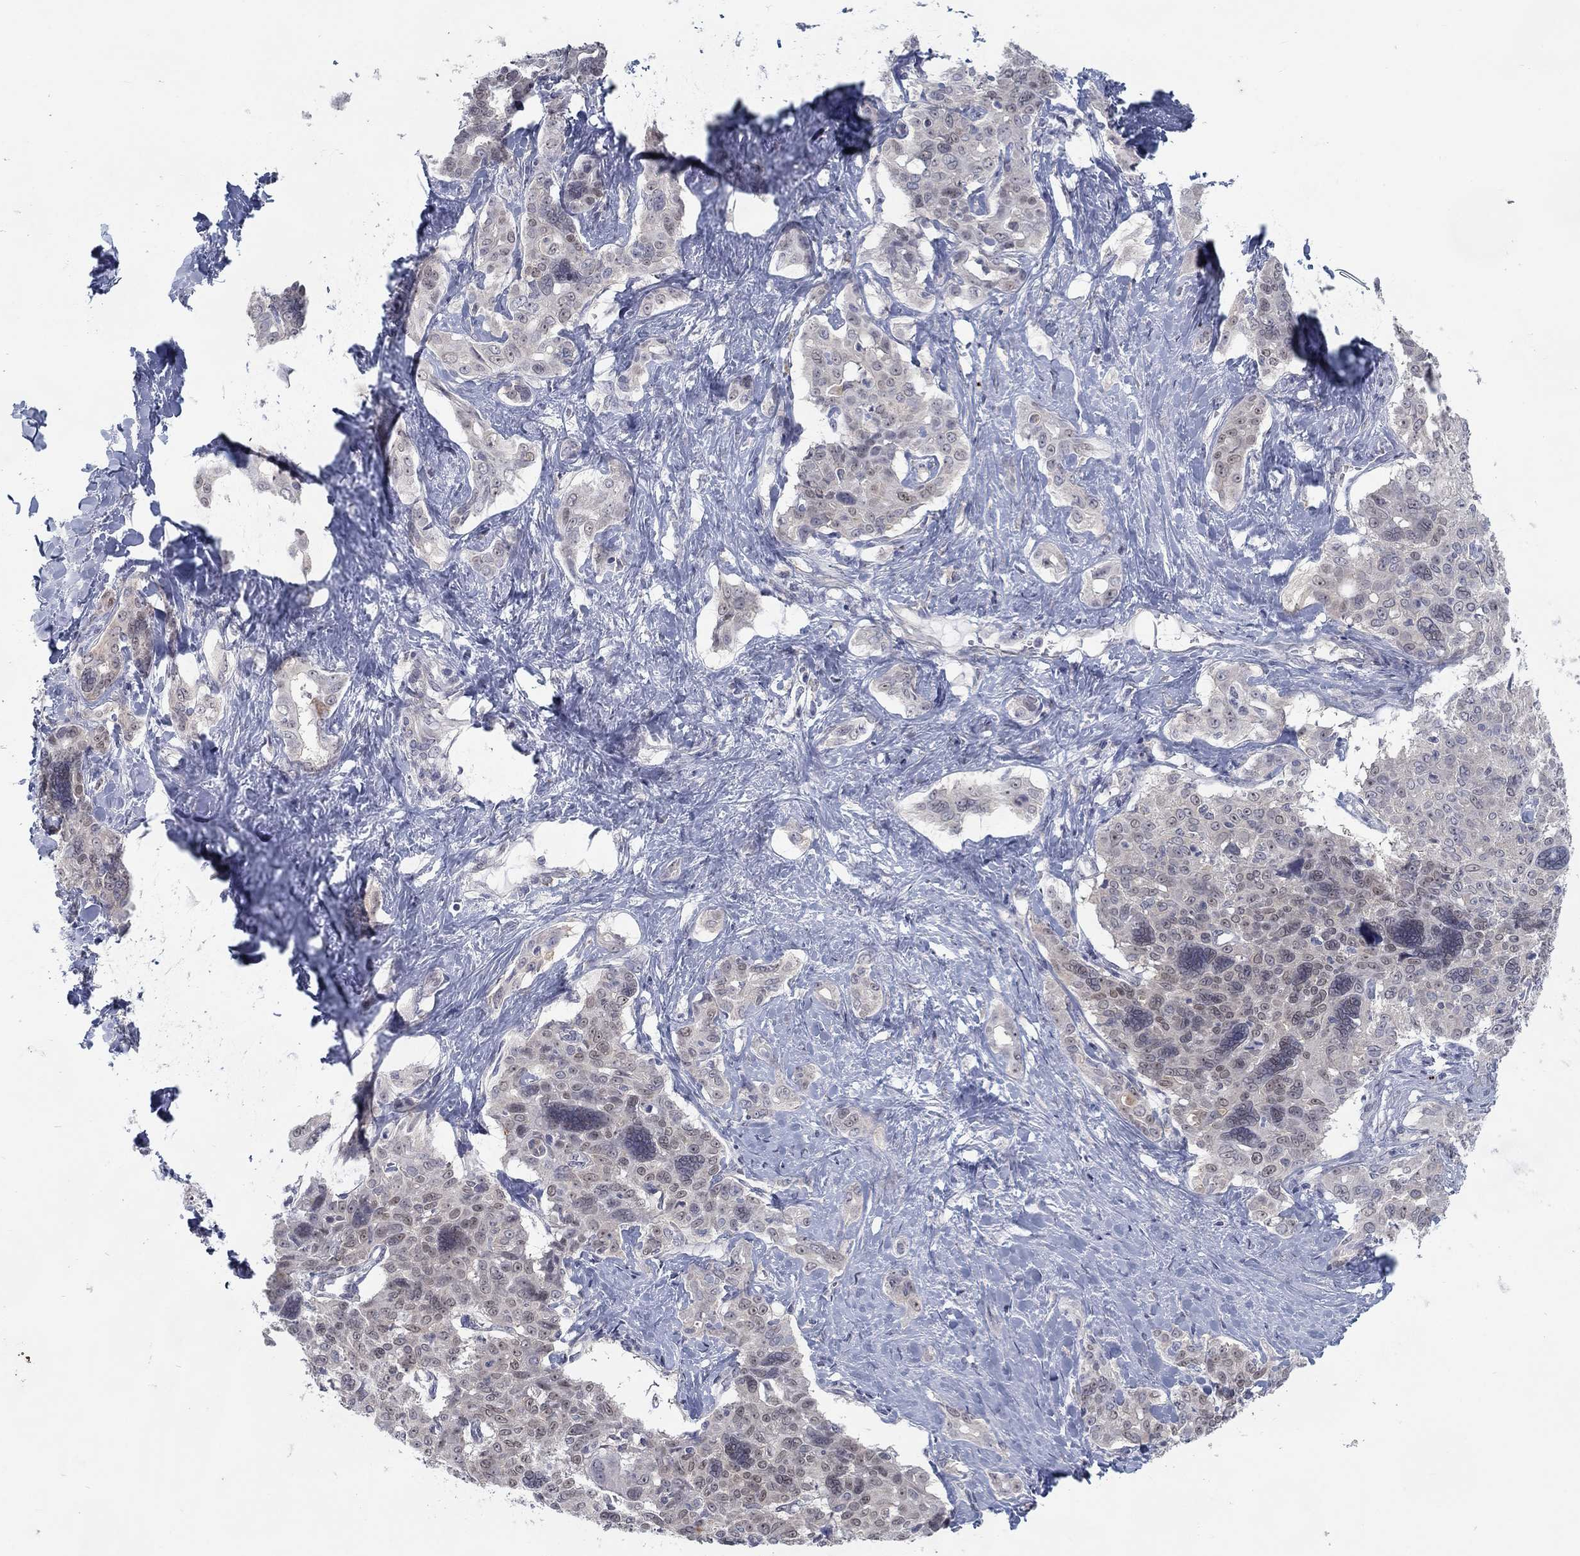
{"staining": {"intensity": "negative", "quantity": "none", "location": "none"}, "tissue": "liver cancer", "cell_type": "Tumor cells", "image_type": "cancer", "snomed": [{"axis": "morphology", "description": "Cholangiocarcinoma"}, {"axis": "topography", "description": "Liver"}], "caption": "Liver cancer was stained to show a protein in brown. There is no significant staining in tumor cells. (IHC, brightfield microscopy, high magnification).", "gene": "MTSS2", "patient": {"sex": "female", "age": 47}}